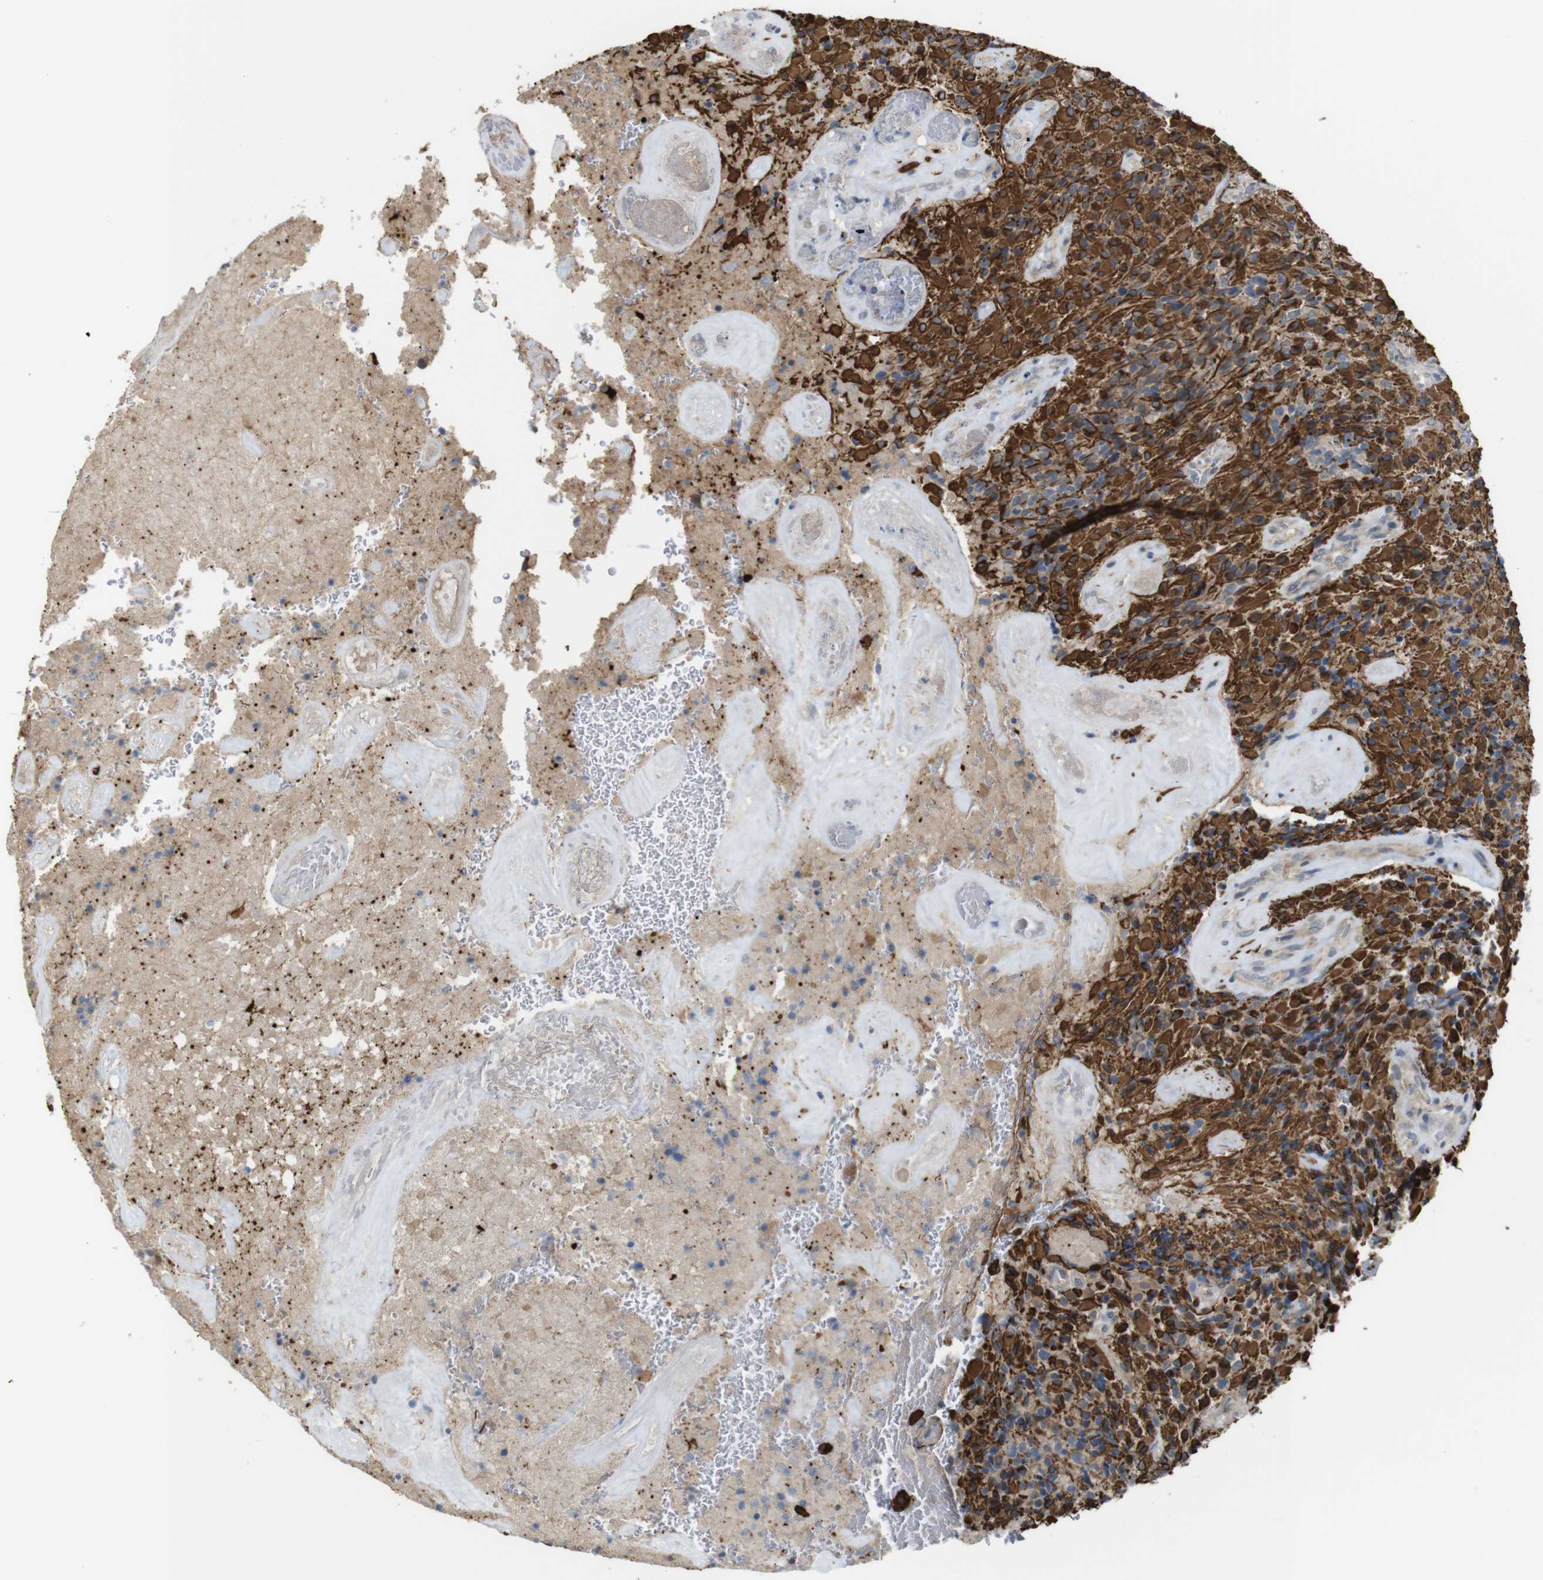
{"staining": {"intensity": "strong", "quantity": ">75%", "location": "cytoplasmic/membranous"}, "tissue": "glioma", "cell_type": "Tumor cells", "image_type": "cancer", "snomed": [{"axis": "morphology", "description": "Glioma, malignant, High grade"}, {"axis": "topography", "description": "Brain"}], "caption": "About >75% of tumor cells in malignant glioma (high-grade) show strong cytoplasmic/membranous protein expression as visualized by brown immunohistochemical staining.", "gene": "CDC34", "patient": {"sex": "male", "age": 71}}